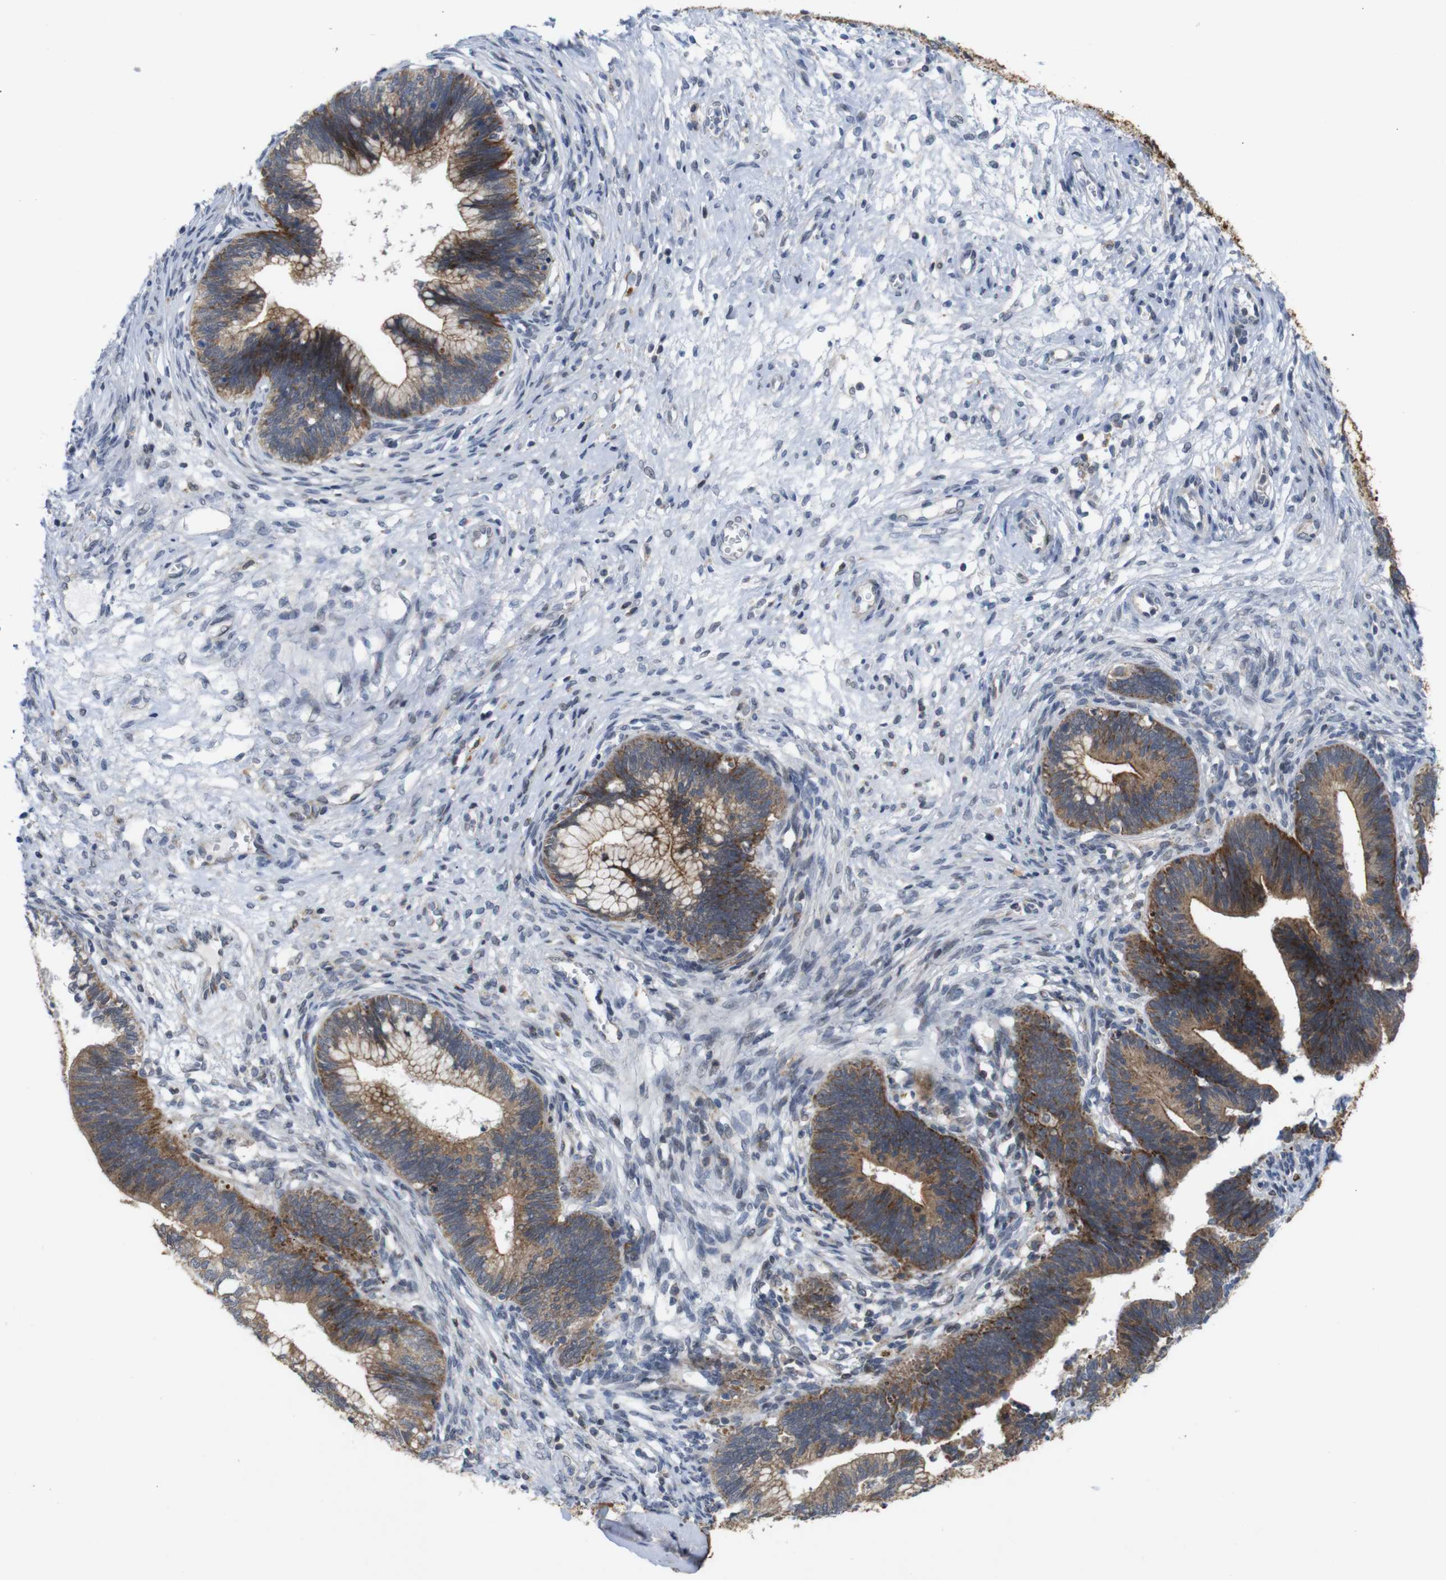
{"staining": {"intensity": "moderate", "quantity": ">75%", "location": "cytoplasmic/membranous"}, "tissue": "cervical cancer", "cell_type": "Tumor cells", "image_type": "cancer", "snomed": [{"axis": "morphology", "description": "Adenocarcinoma, NOS"}, {"axis": "topography", "description": "Cervix"}], "caption": "Moderate cytoplasmic/membranous expression for a protein is seen in approximately >75% of tumor cells of cervical adenocarcinoma using IHC.", "gene": "ATP7B", "patient": {"sex": "female", "age": 44}}